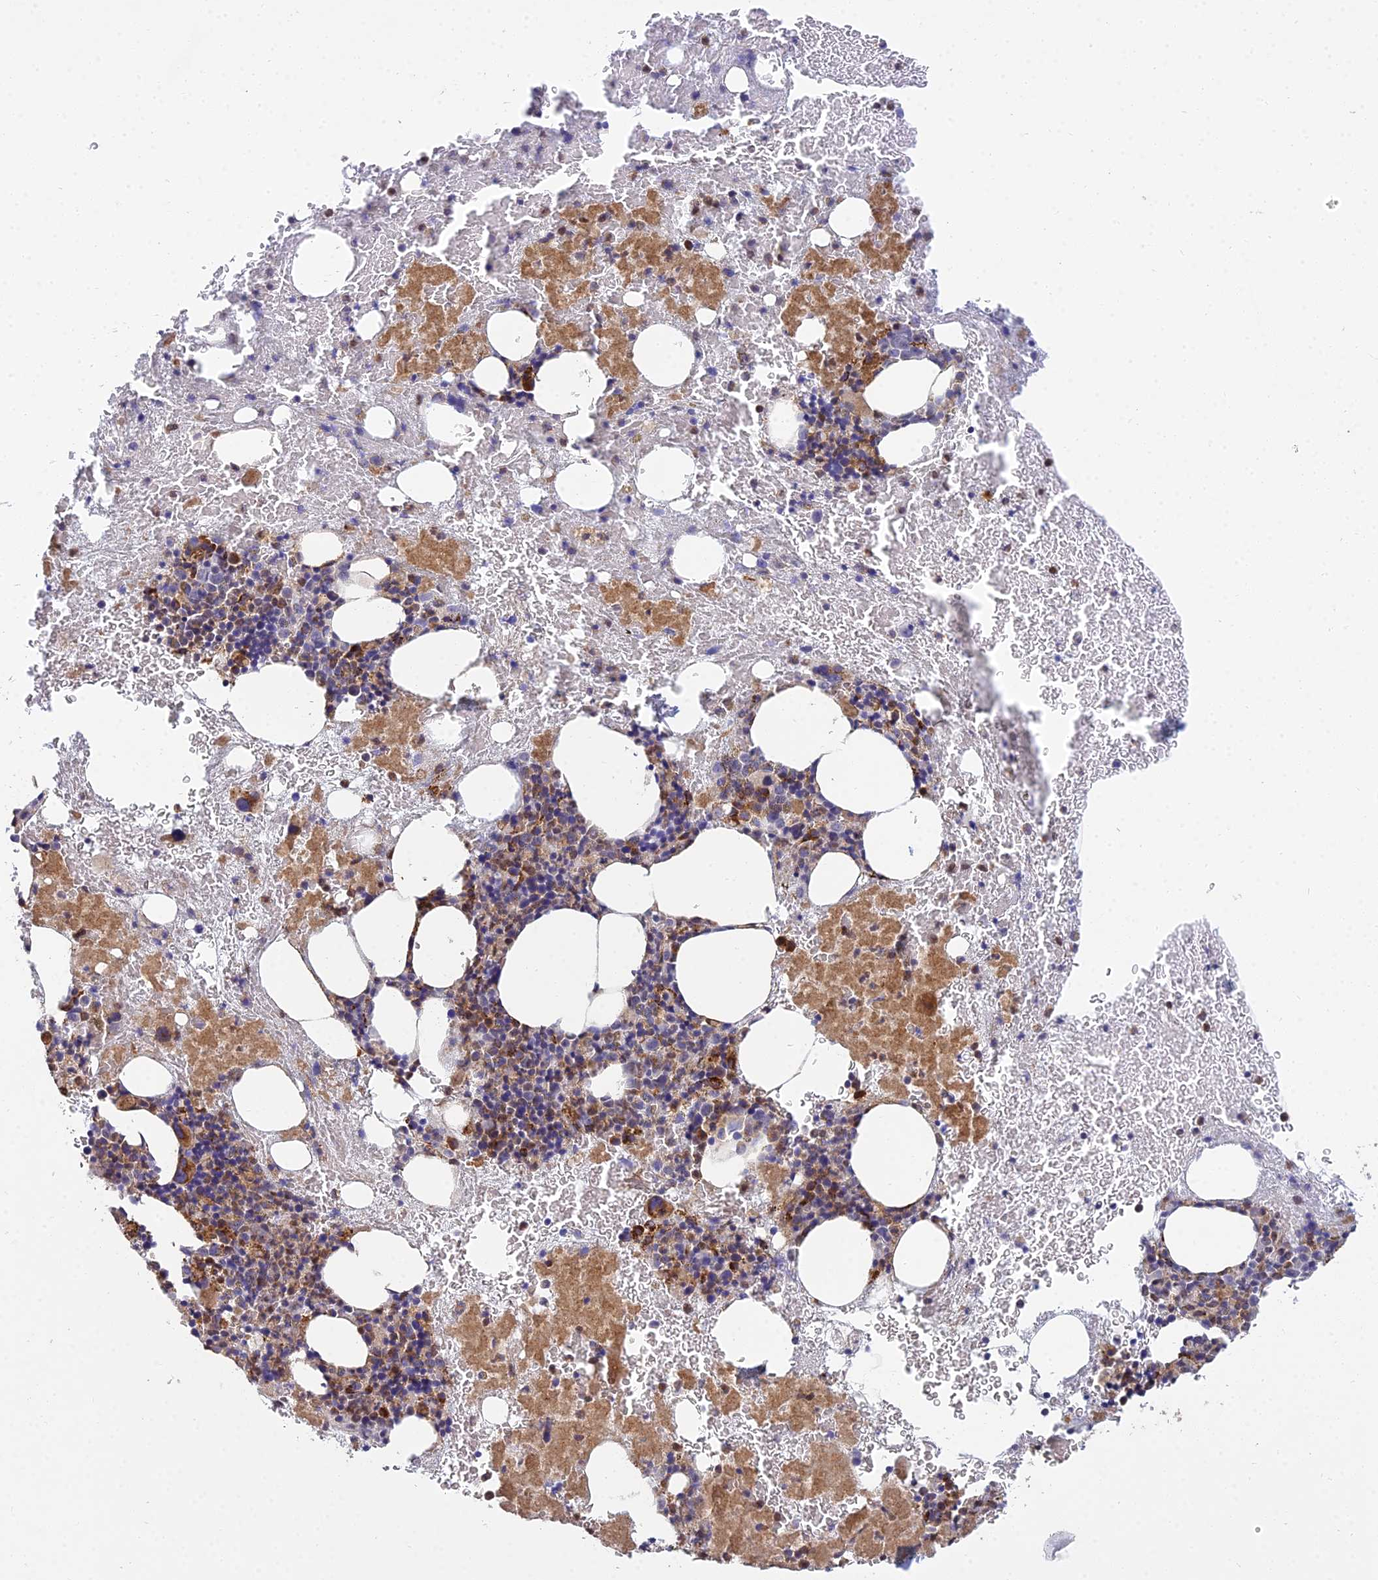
{"staining": {"intensity": "moderate", "quantity": "25%-75%", "location": "cytoplasmic/membranous"}, "tissue": "bone marrow", "cell_type": "Hematopoietic cells", "image_type": "normal", "snomed": [{"axis": "morphology", "description": "Normal tissue, NOS"}, {"axis": "topography", "description": "Bone marrow"}], "caption": "Approximately 25%-75% of hematopoietic cells in unremarkable bone marrow display moderate cytoplasmic/membranous protein staining as visualized by brown immunohistochemical staining.", "gene": "NDUFAF7", "patient": {"sex": "male", "age": 53}}